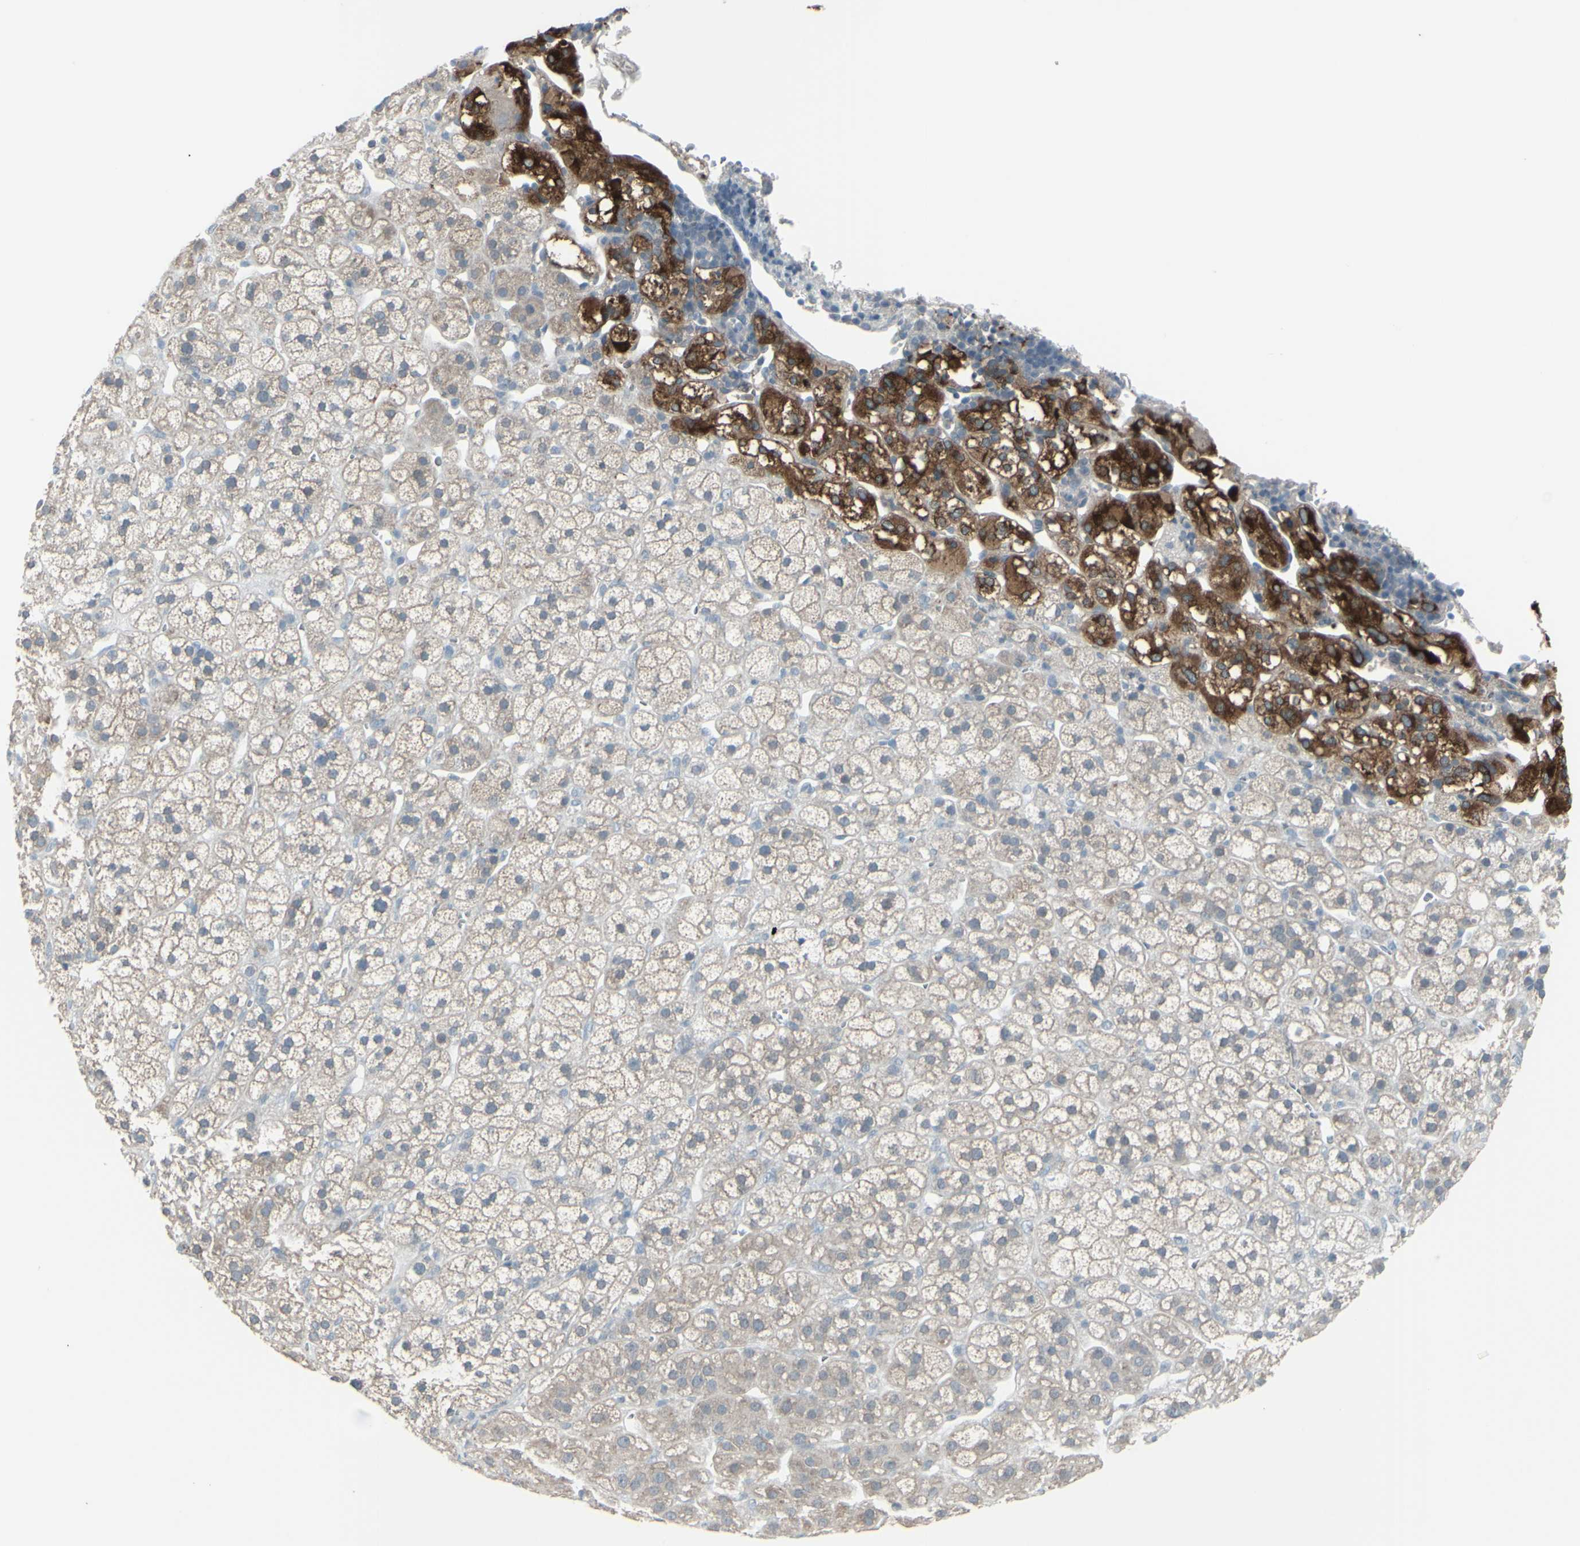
{"staining": {"intensity": "weak", "quantity": ">75%", "location": "cytoplasmic/membranous"}, "tissue": "adrenal gland", "cell_type": "Glandular cells", "image_type": "normal", "snomed": [{"axis": "morphology", "description": "Normal tissue, NOS"}, {"axis": "topography", "description": "Adrenal gland"}], "caption": "Glandular cells exhibit low levels of weak cytoplasmic/membranous staining in approximately >75% of cells in benign adrenal gland. The protein is shown in brown color, while the nuclei are stained blue.", "gene": "RAB3A", "patient": {"sex": "male", "age": 56}}